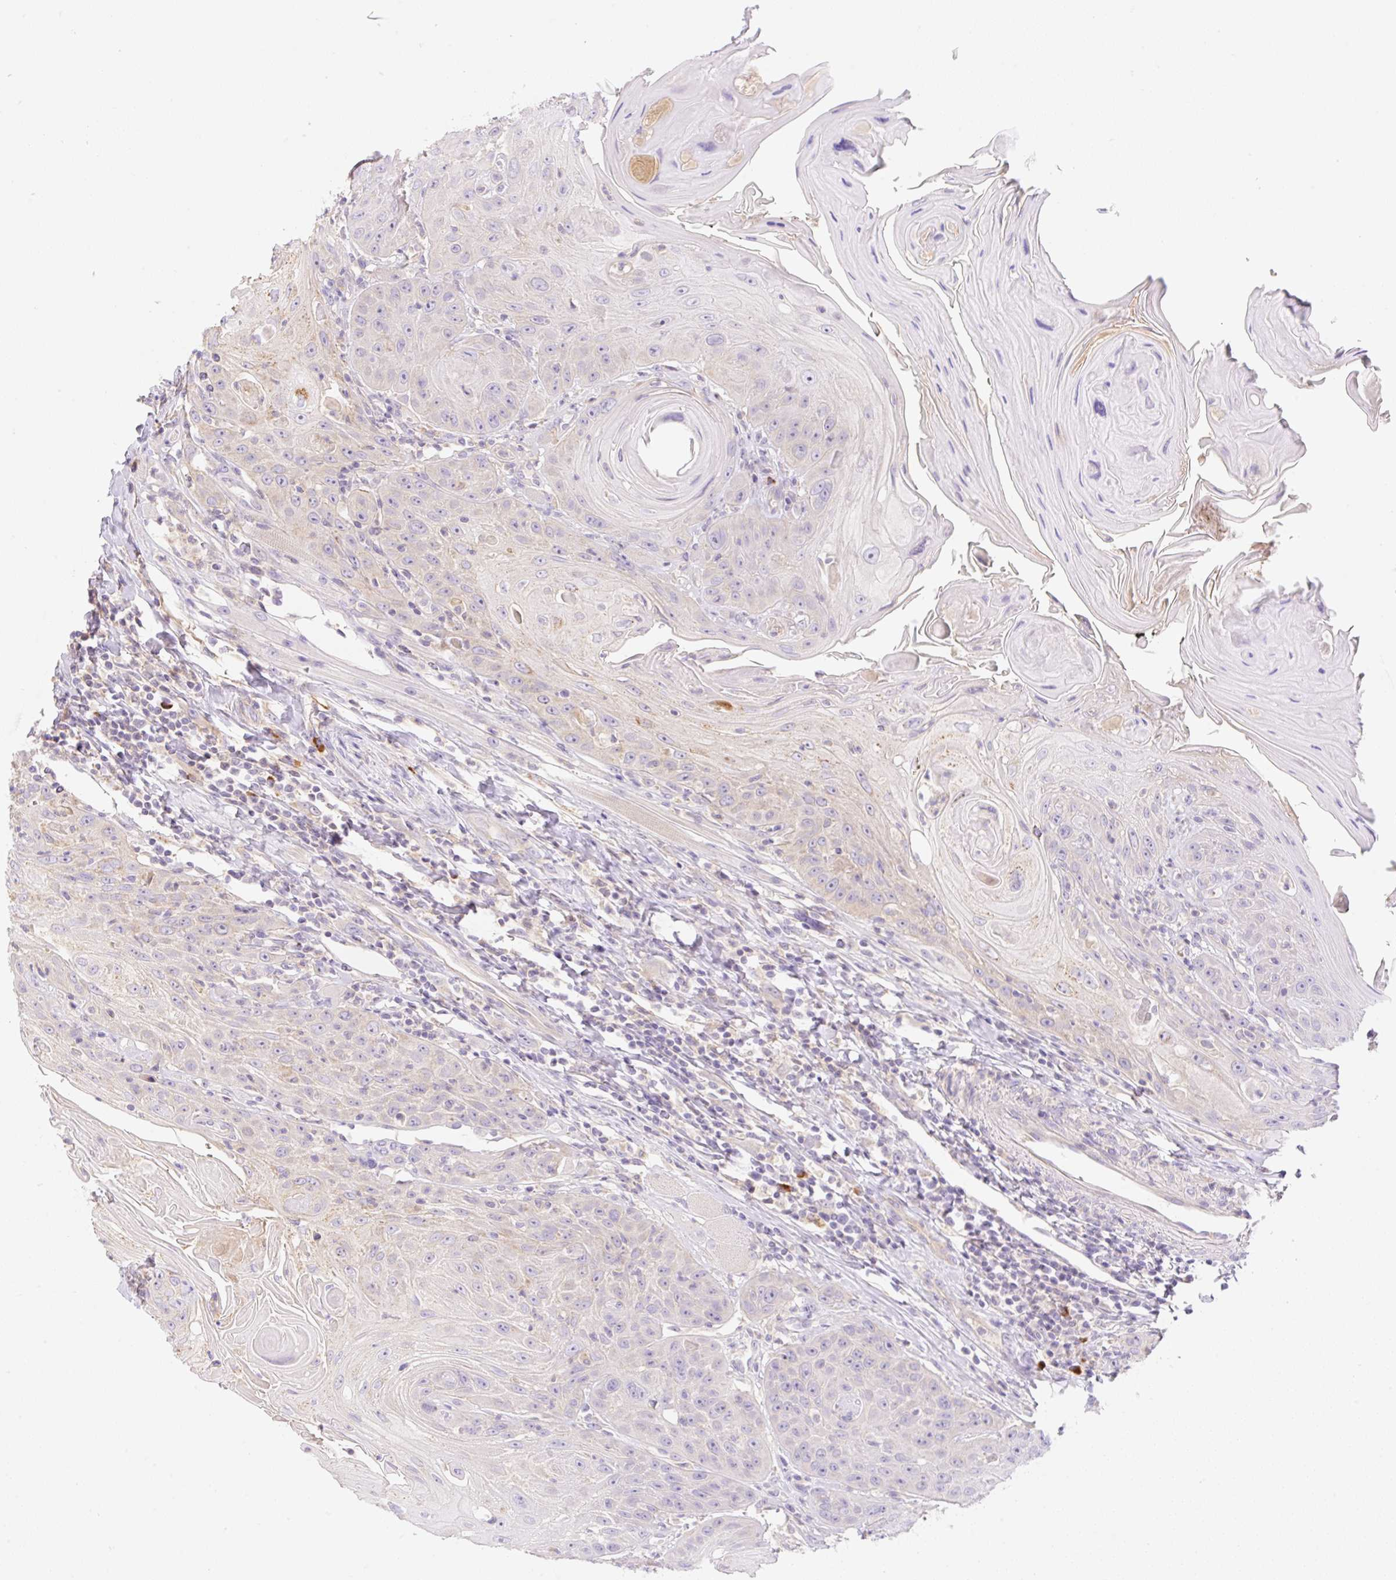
{"staining": {"intensity": "negative", "quantity": "none", "location": "none"}, "tissue": "head and neck cancer", "cell_type": "Tumor cells", "image_type": "cancer", "snomed": [{"axis": "morphology", "description": "Squamous cell carcinoma, NOS"}, {"axis": "topography", "description": "Head-Neck"}], "caption": "Immunohistochemistry of human head and neck cancer (squamous cell carcinoma) displays no expression in tumor cells.", "gene": "DENND5A", "patient": {"sex": "female", "age": 59}}